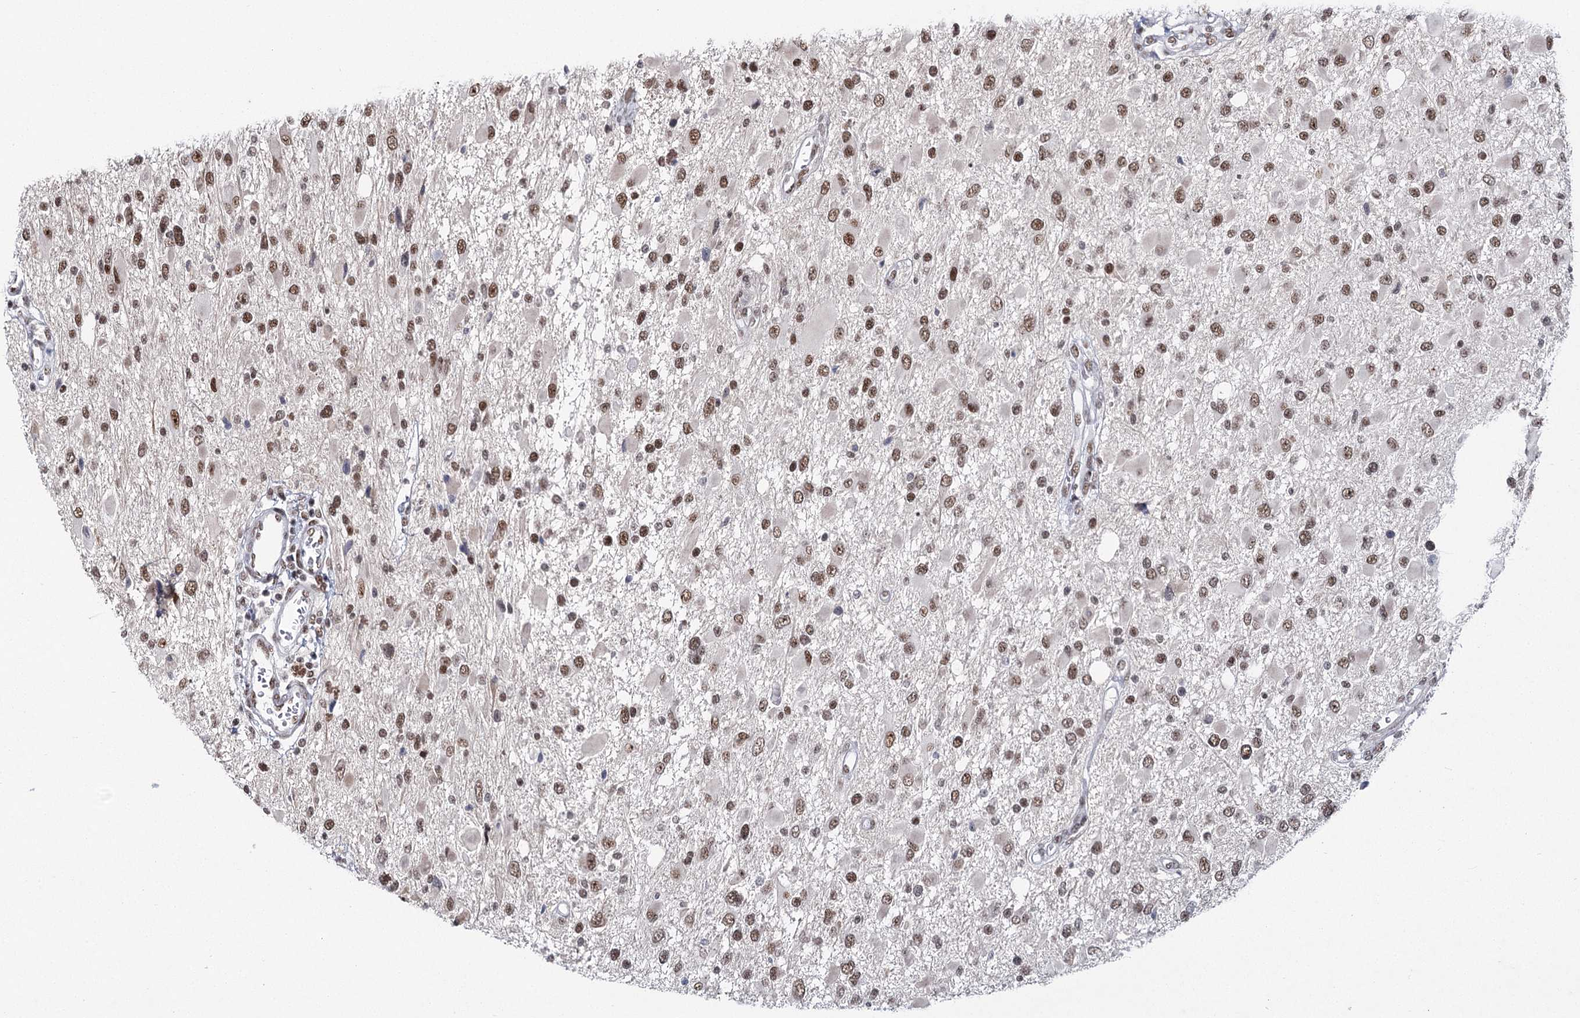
{"staining": {"intensity": "moderate", "quantity": ">75%", "location": "nuclear"}, "tissue": "glioma", "cell_type": "Tumor cells", "image_type": "cancer", "snomed": [{"axis": "morphology", "description": "Glioma, malignant, High grade"}, {"axis": "topography", "description": "Brain"}], "caption": "A medium amount of moderate nuclear positivity is identified in about >75% of tumor cells in malignant glioma (high-grade) tissue.", "gene": "SCAF8", "patient": {"sex": "male", "age": 53}}